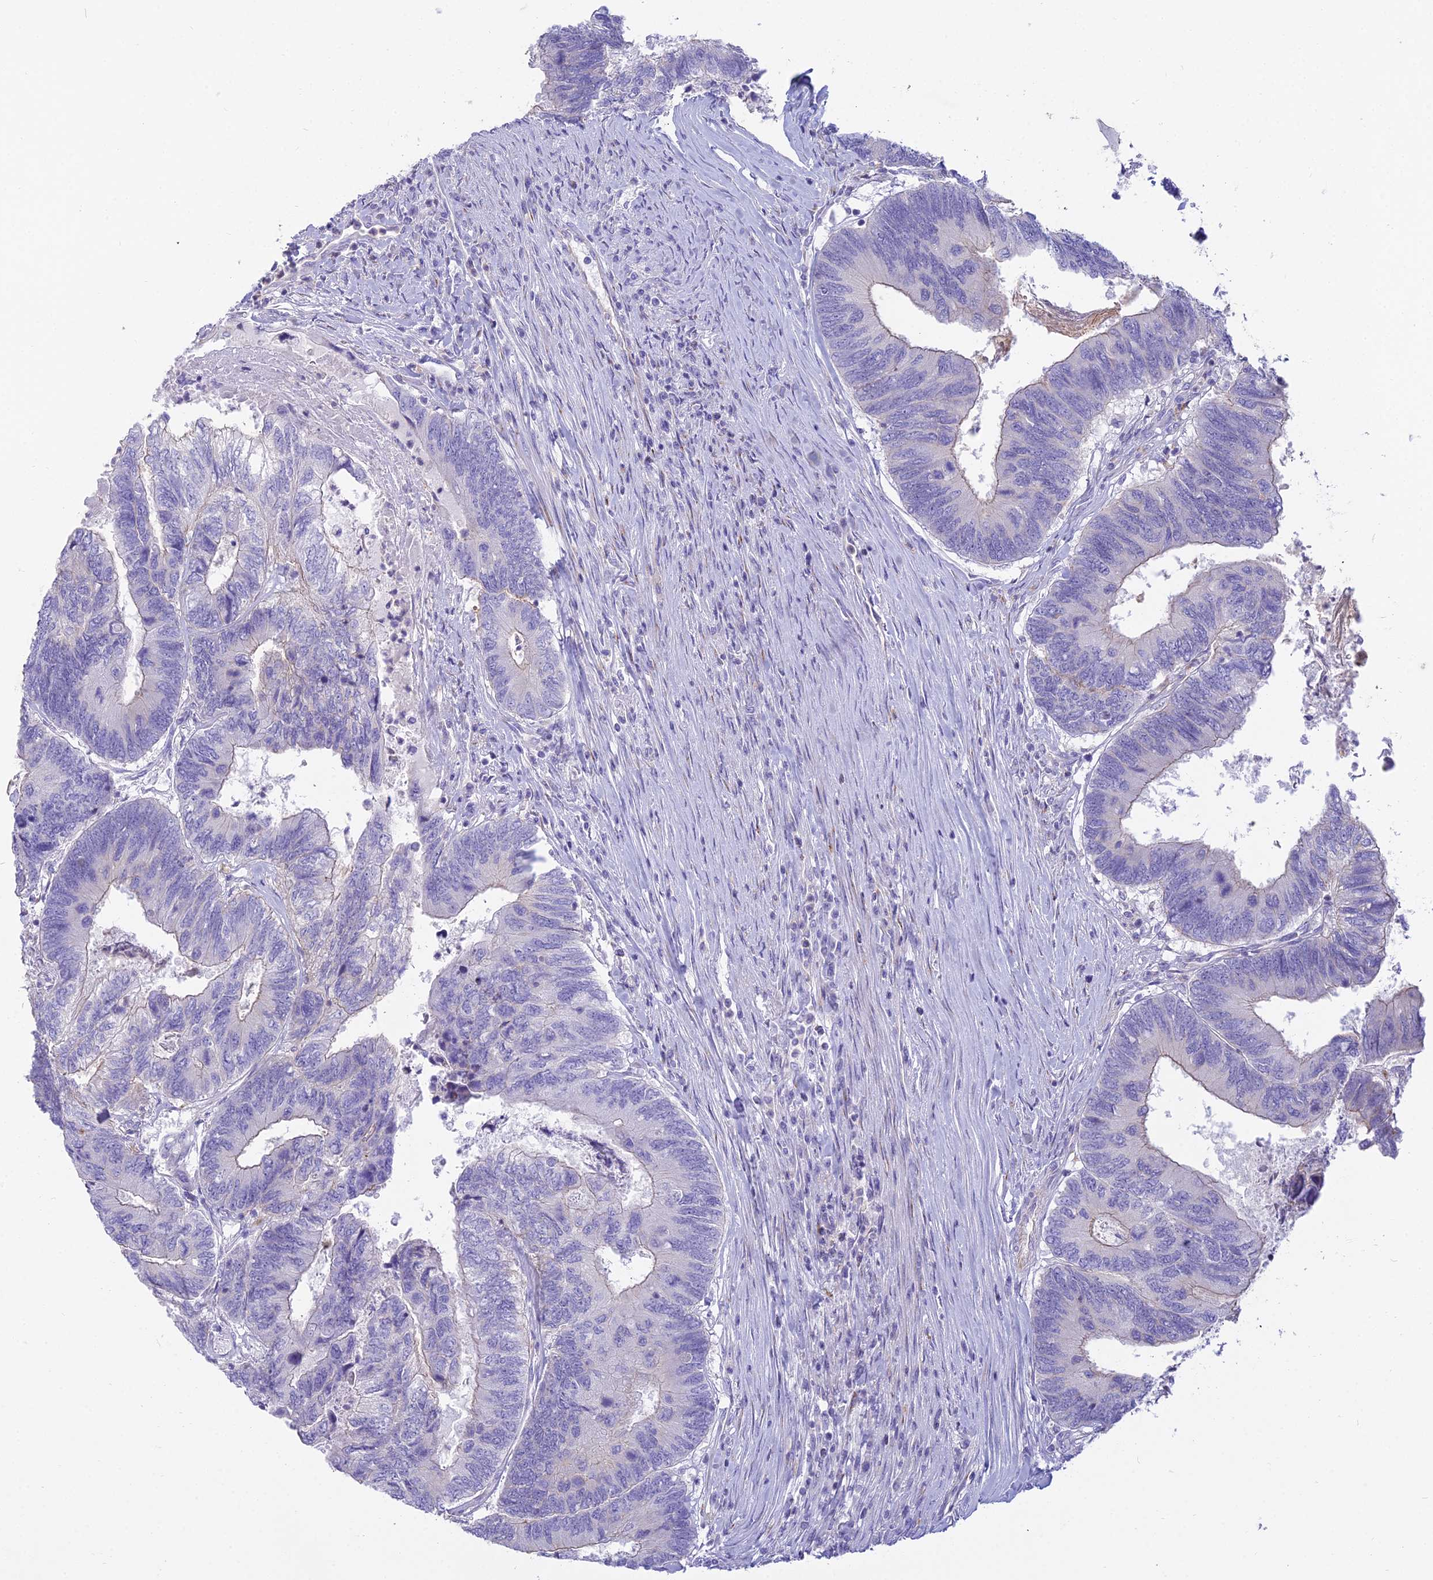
{"staining": {"intensity": "weak", "quantity": "<25%", "location": "cytoplasmic/membranous"}, "tissue": "colorectal cancer", "cell_type": "Tumor cells", "image_type": "cancer", "snomed": [{"axis": "morphology", "description": "Adenocarcinoma, NOS"}, {"axis": "topography", "description": "Colon"}], "caption": "The immunohistochemistry photomicrograph has no significant expression in tumor cells of colorectal cancer tissue.", "gene": "SMIM24", "patient": {"sex": "female", "age": 67}}